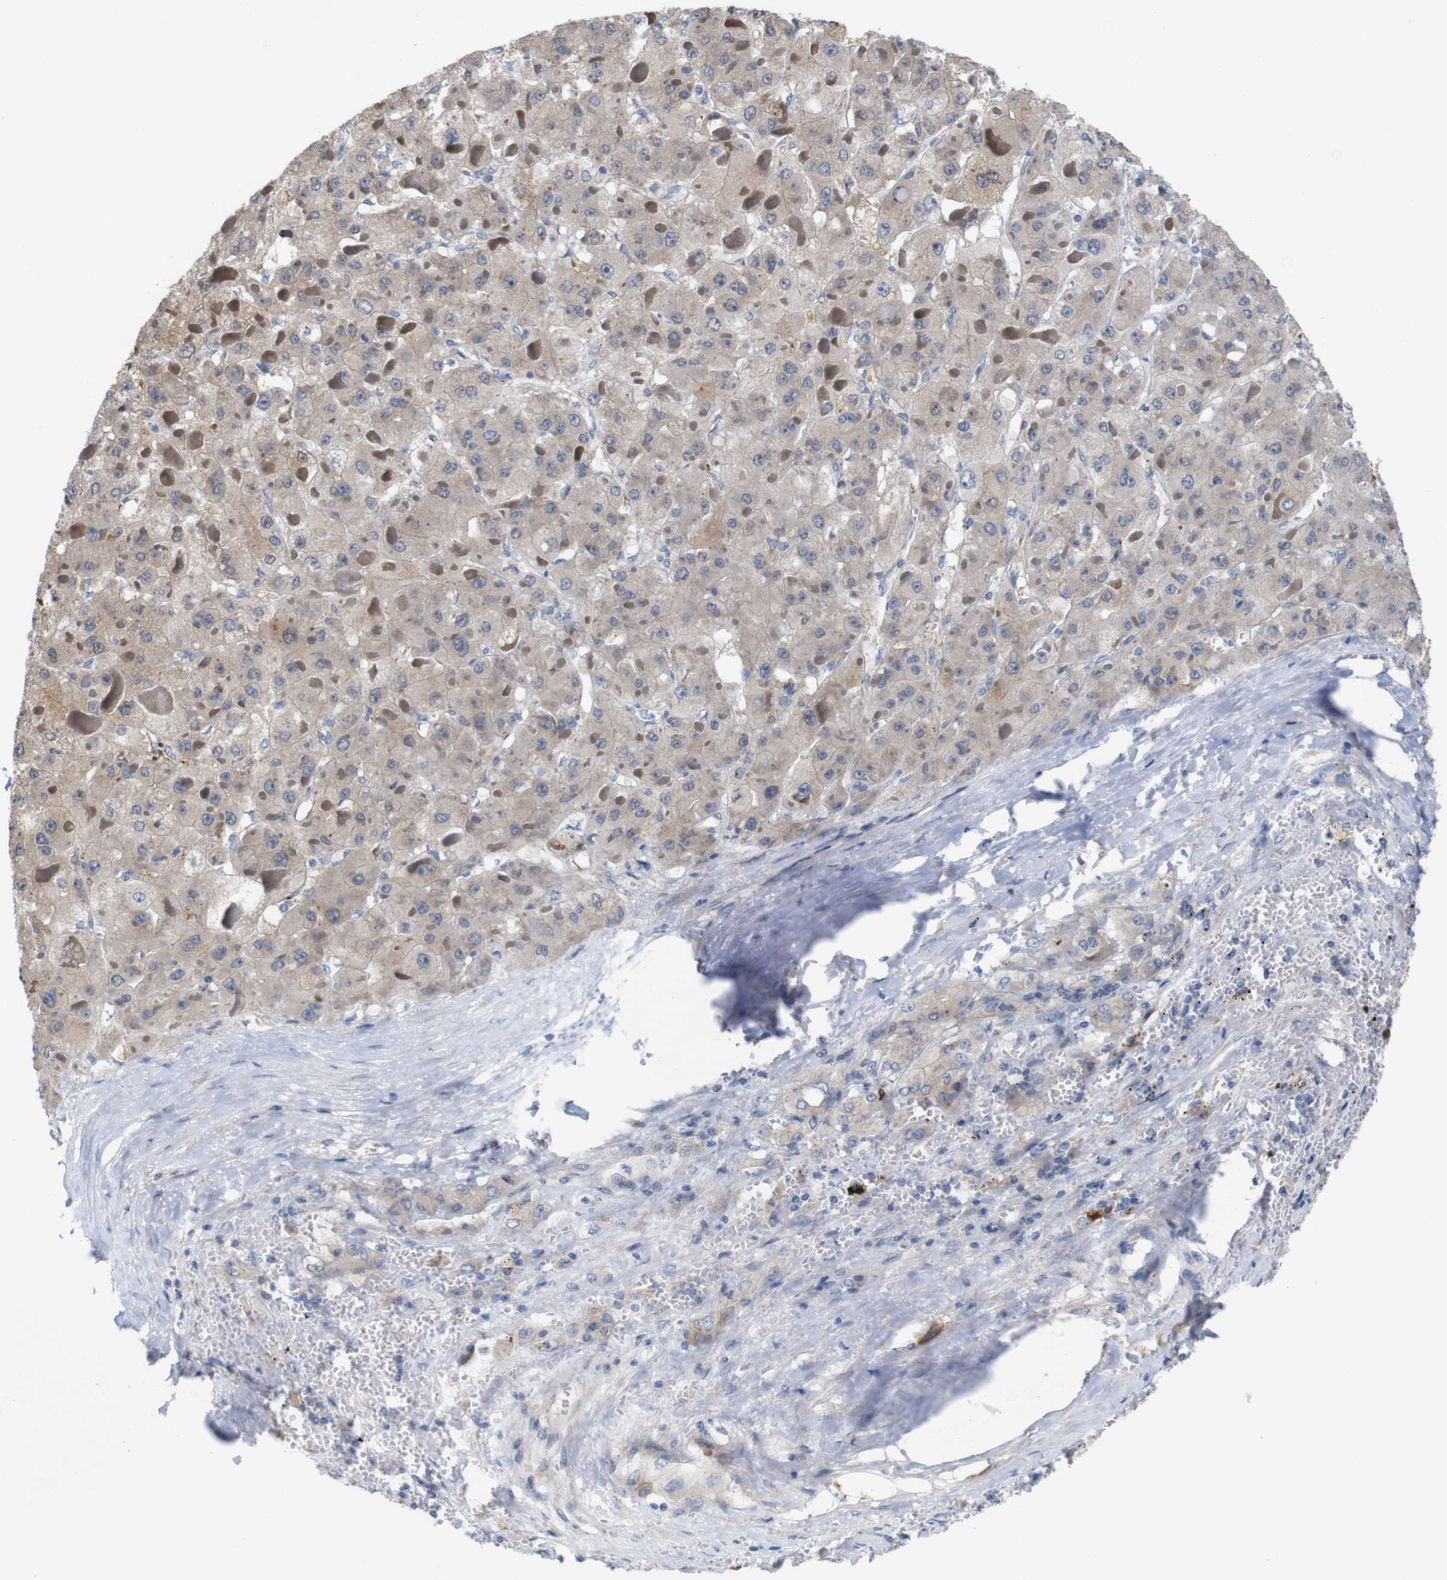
{"staining": {"intensity": "weak", "quantity": "<25%", "location": "cytoplasmic/membranous"}, "tissue": "liver cancer", "cell_type": "Tumor cells", "image_type": "cancer", "snomed": [{"axis": "morphology", "description": "Carcinoma, Hepatocellular, NOS"}, {"axis": "topography", "description": "Liver"}], "caption": "Human liver hepatocellular carcinoma stained for a protein using immunohistochemistry (IHC) shows no expression in tumor cells.", "gene": "MYEOV", "patient": {"sex": "female", "age": 73}}